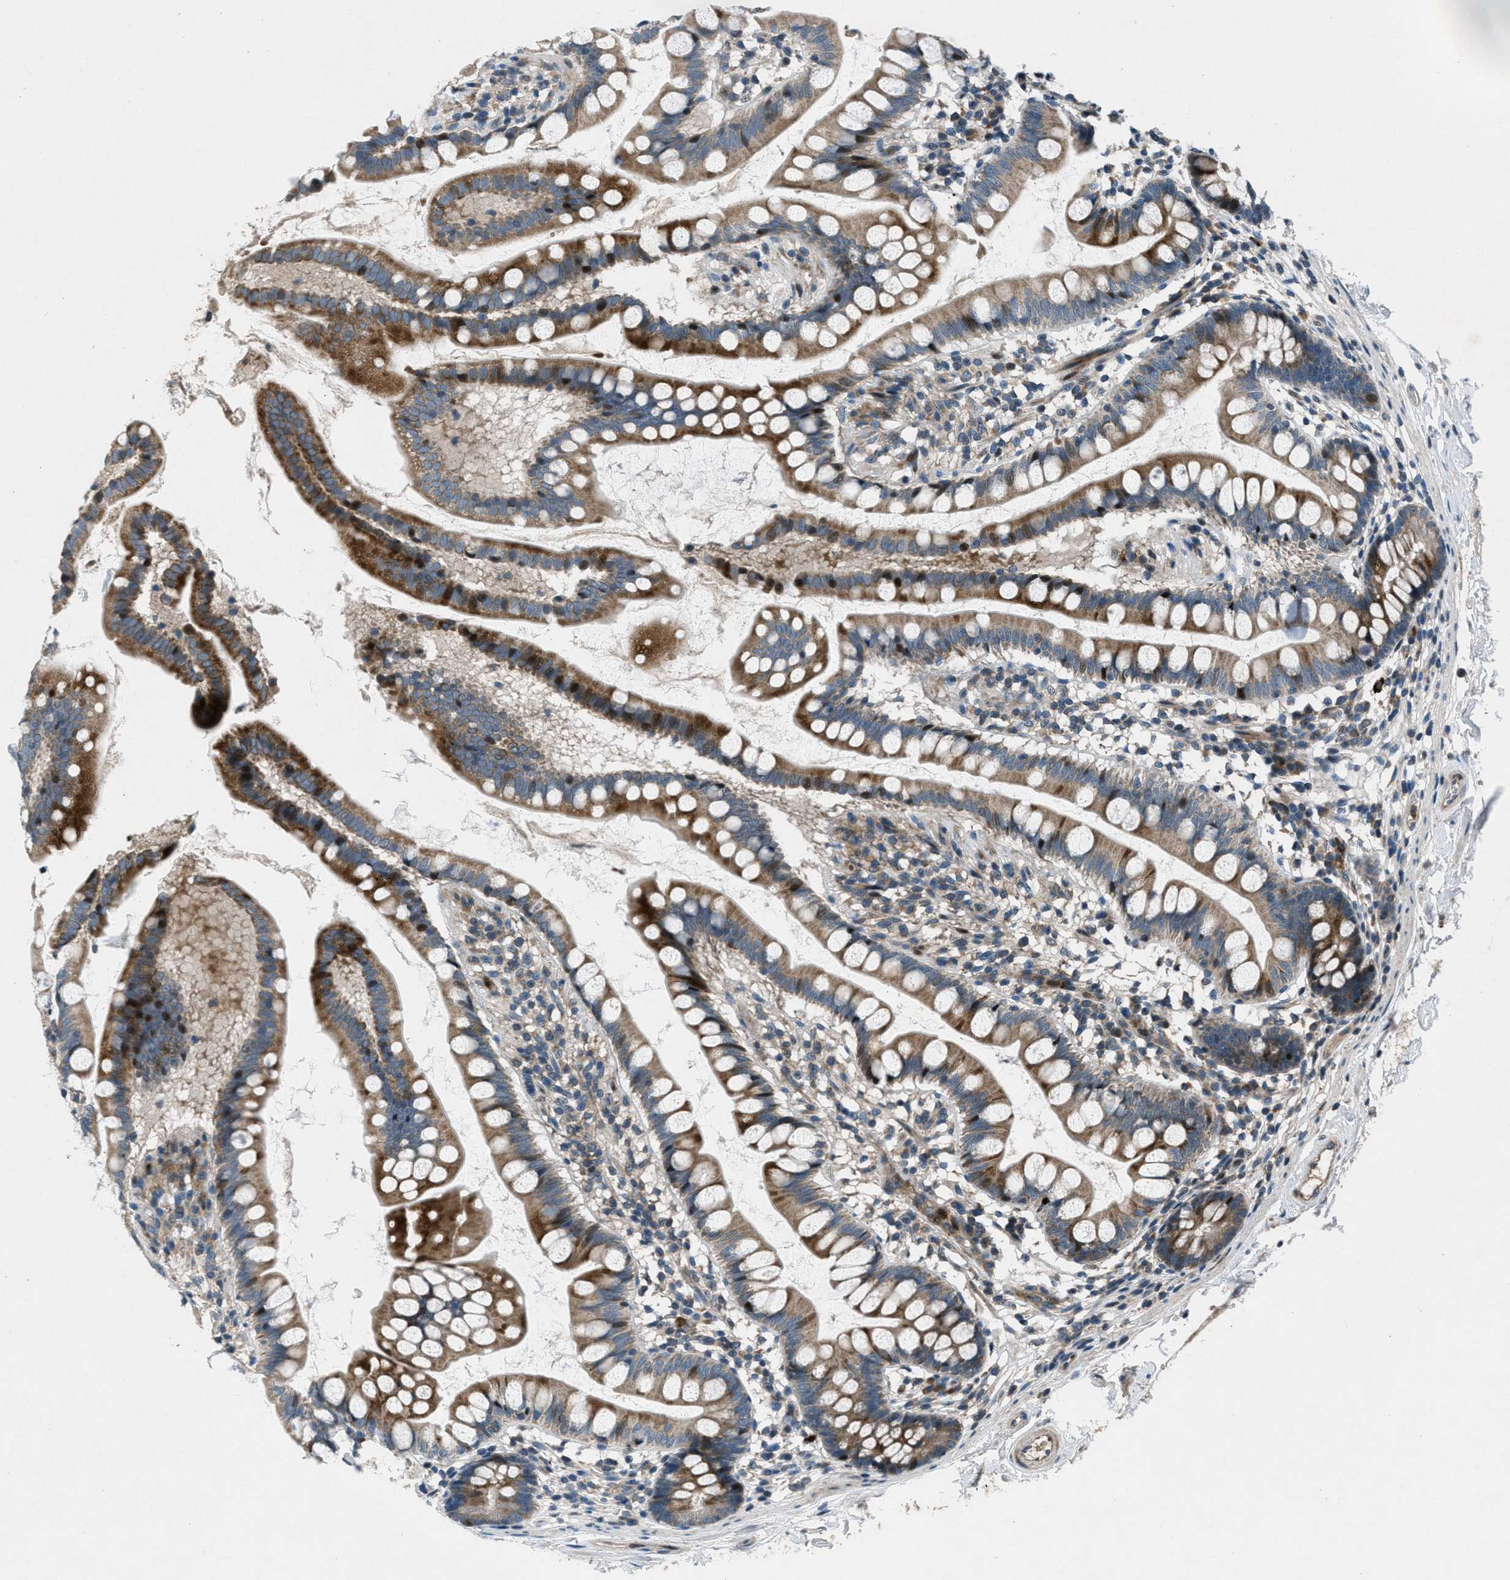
{"staining": {"intensity": "strong", "quantity": ">75%", "location": "cytoplasmic/membranous,nuclear"}, "tissue": "small intestine", "cell_type": "Glandular cells", "image_type": "normal", "snomed": [{"axis": "morphology", "description": "Normal tissue, NOS"}, {"axis": "topography", "description": "Small intestine"}], "caption": "The immunohistochemical stain highlights strong cytoplasmic/membranous,nuclear staining in glandular cells of benign small intestine. Immunohistochemistry stains the protein of interest in brown and the nuclei are stained blue.", "gene": "CLEC2D", "patient": {"sex": "female", "age": 84}}